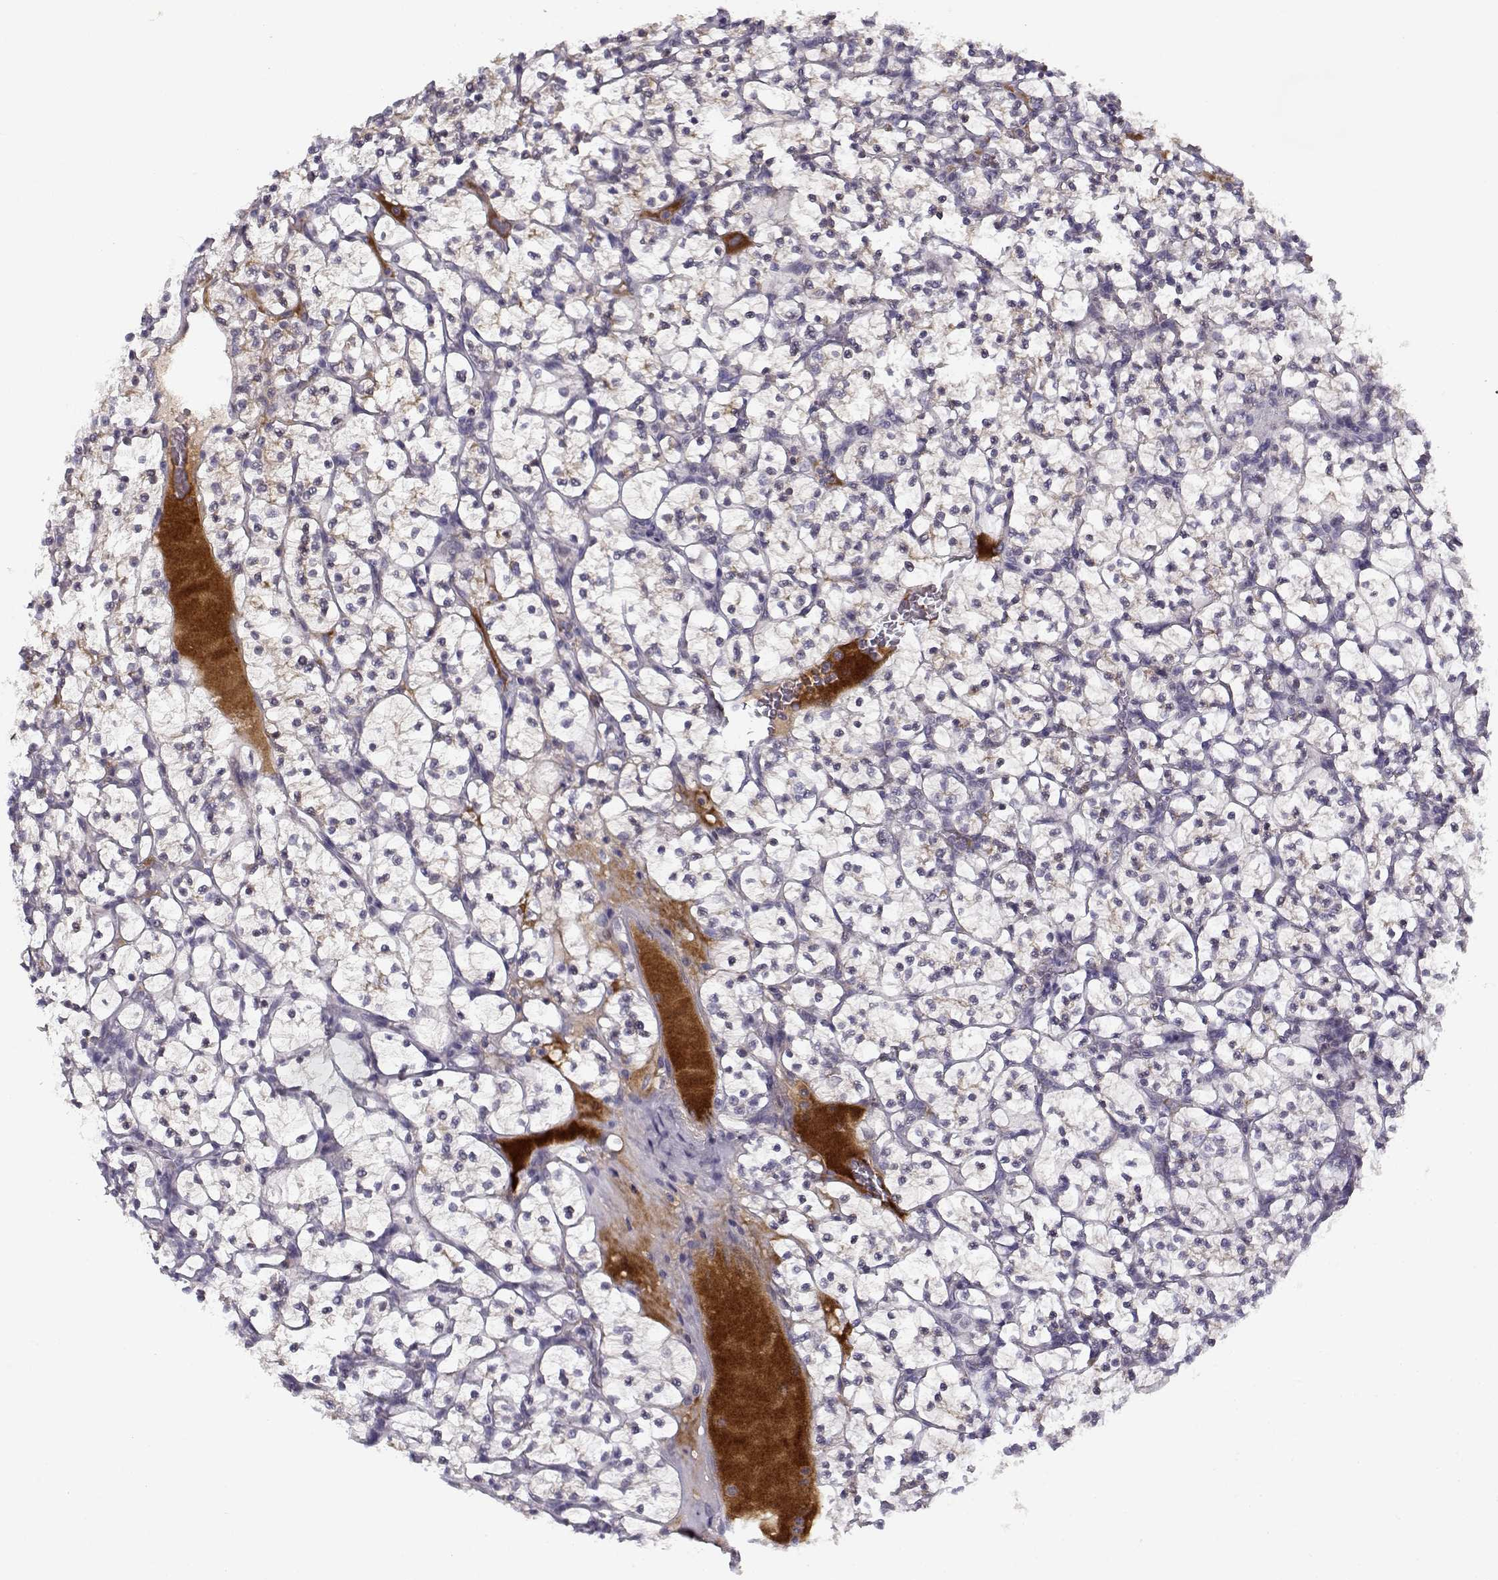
{"staining": {"intensity": "negative", "quantity": "none", "location": "none"}, "tissue": "renal cancer", "cell_type": "Tumor cells", "image_type": "cancer", "snomed": [{"axis": "morphology", "description": "Adenocarcinoma, NOS"}, {"axis": "topography", "description": "Kidney"}], "caption": "Immunohistochemistry (IHC) image of human adenocarcinoma (renal) stained for a protein (brown), which shows no staining in tumor cells.", "gene": "DDX25", "patient": {"sex": "female", "age": 89}}